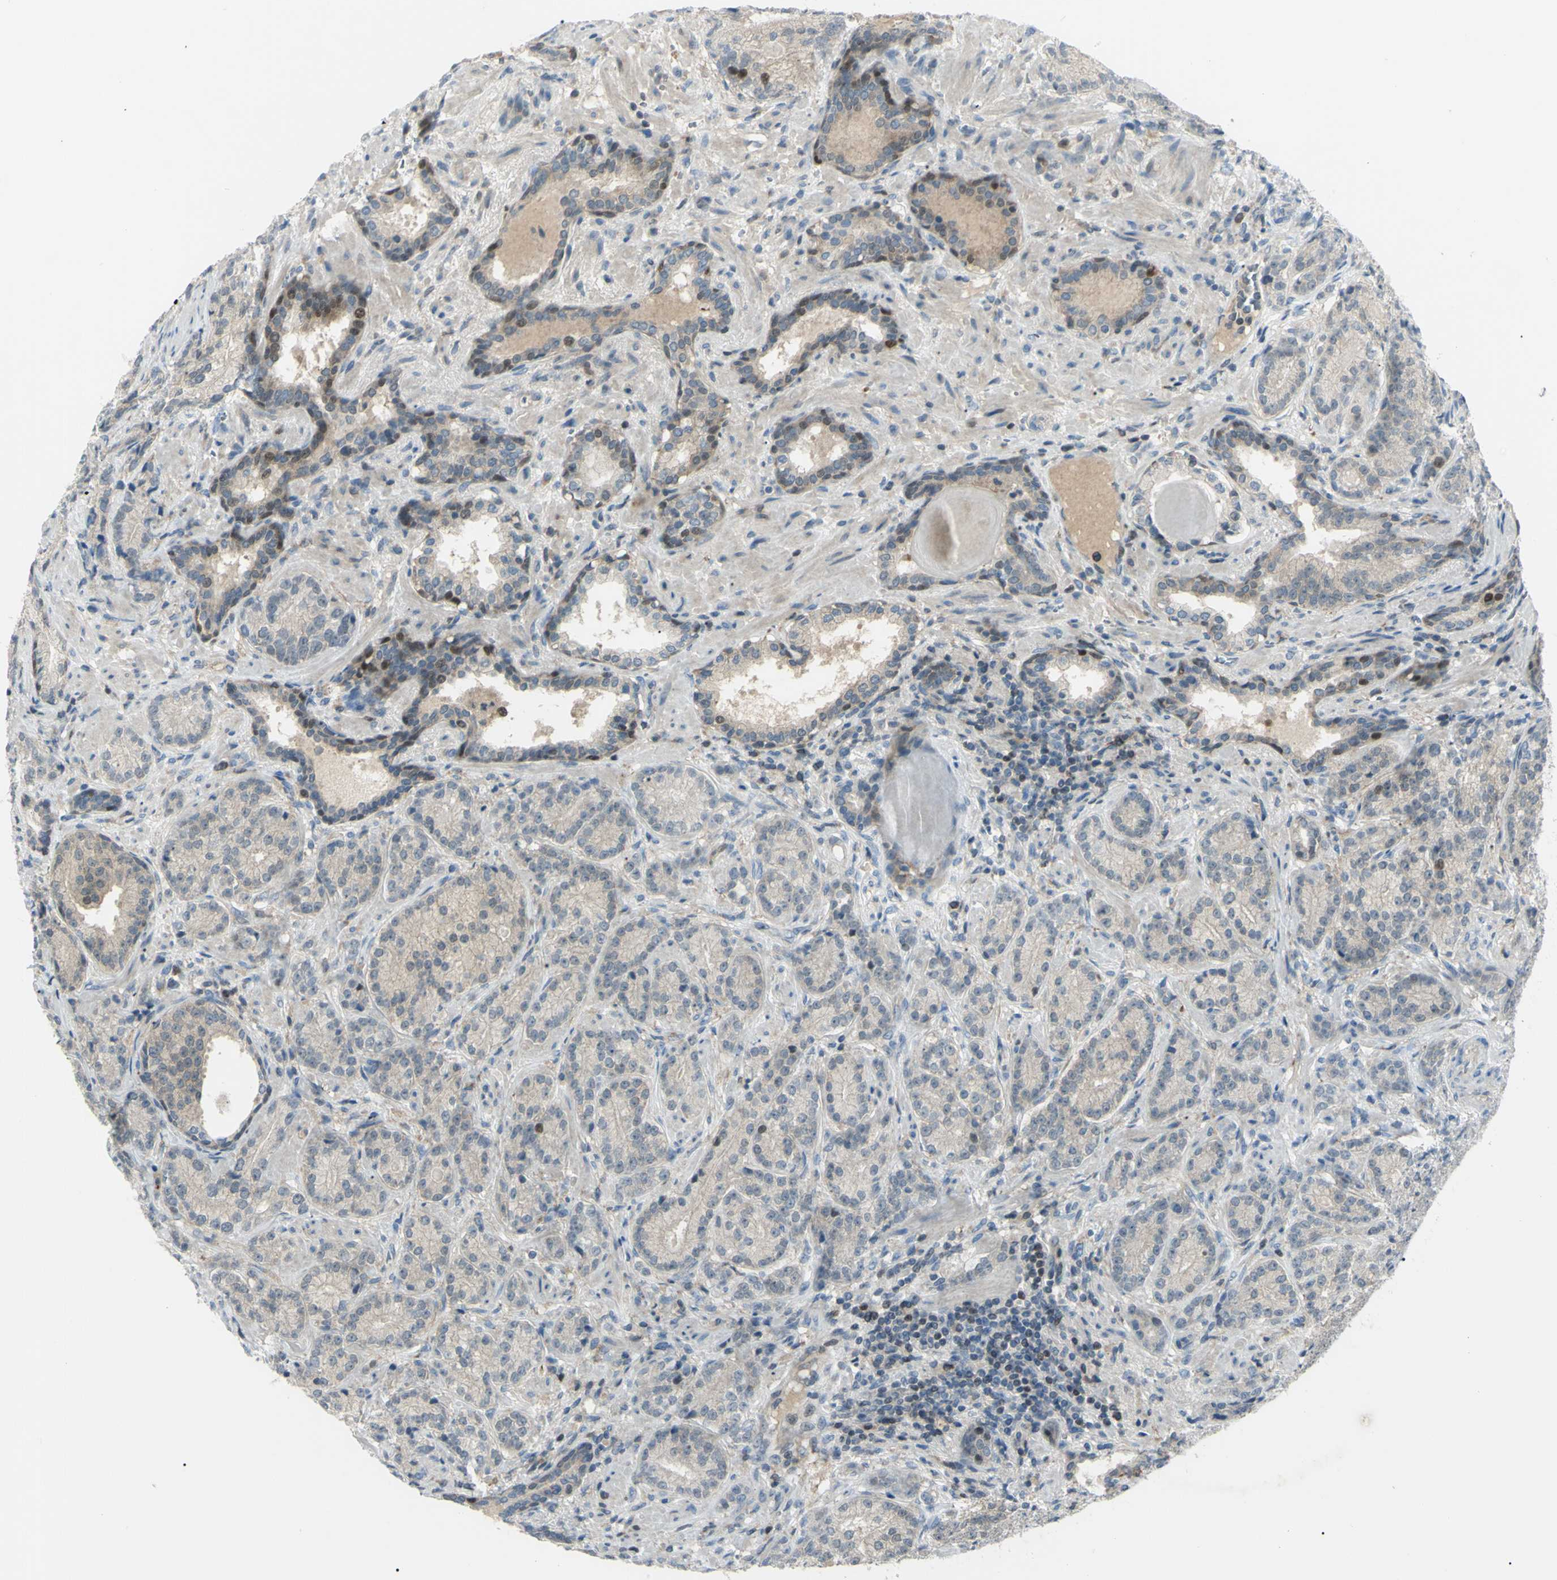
{"staining": {"intensity": "weak", "quantity": ">75%", "location": "cytoplasmic/membranous"}, "tissue": "prostate cancer", "cell_type": "Tumor cells", "image_type": "cancer", "snomed": [{"axis": "morphology", "description": "Adenocarcinoma, High grade"}, {"axis": "topography", "description": "Prostate"}], "caption": "This is a photomicrograph of IHC staining of prostate cancer, which shows weak expression in the cytoplasmic/membranous of tumor cells.", "gene": "C1orf159", "patient": {"sex": "male", "age": 61}}